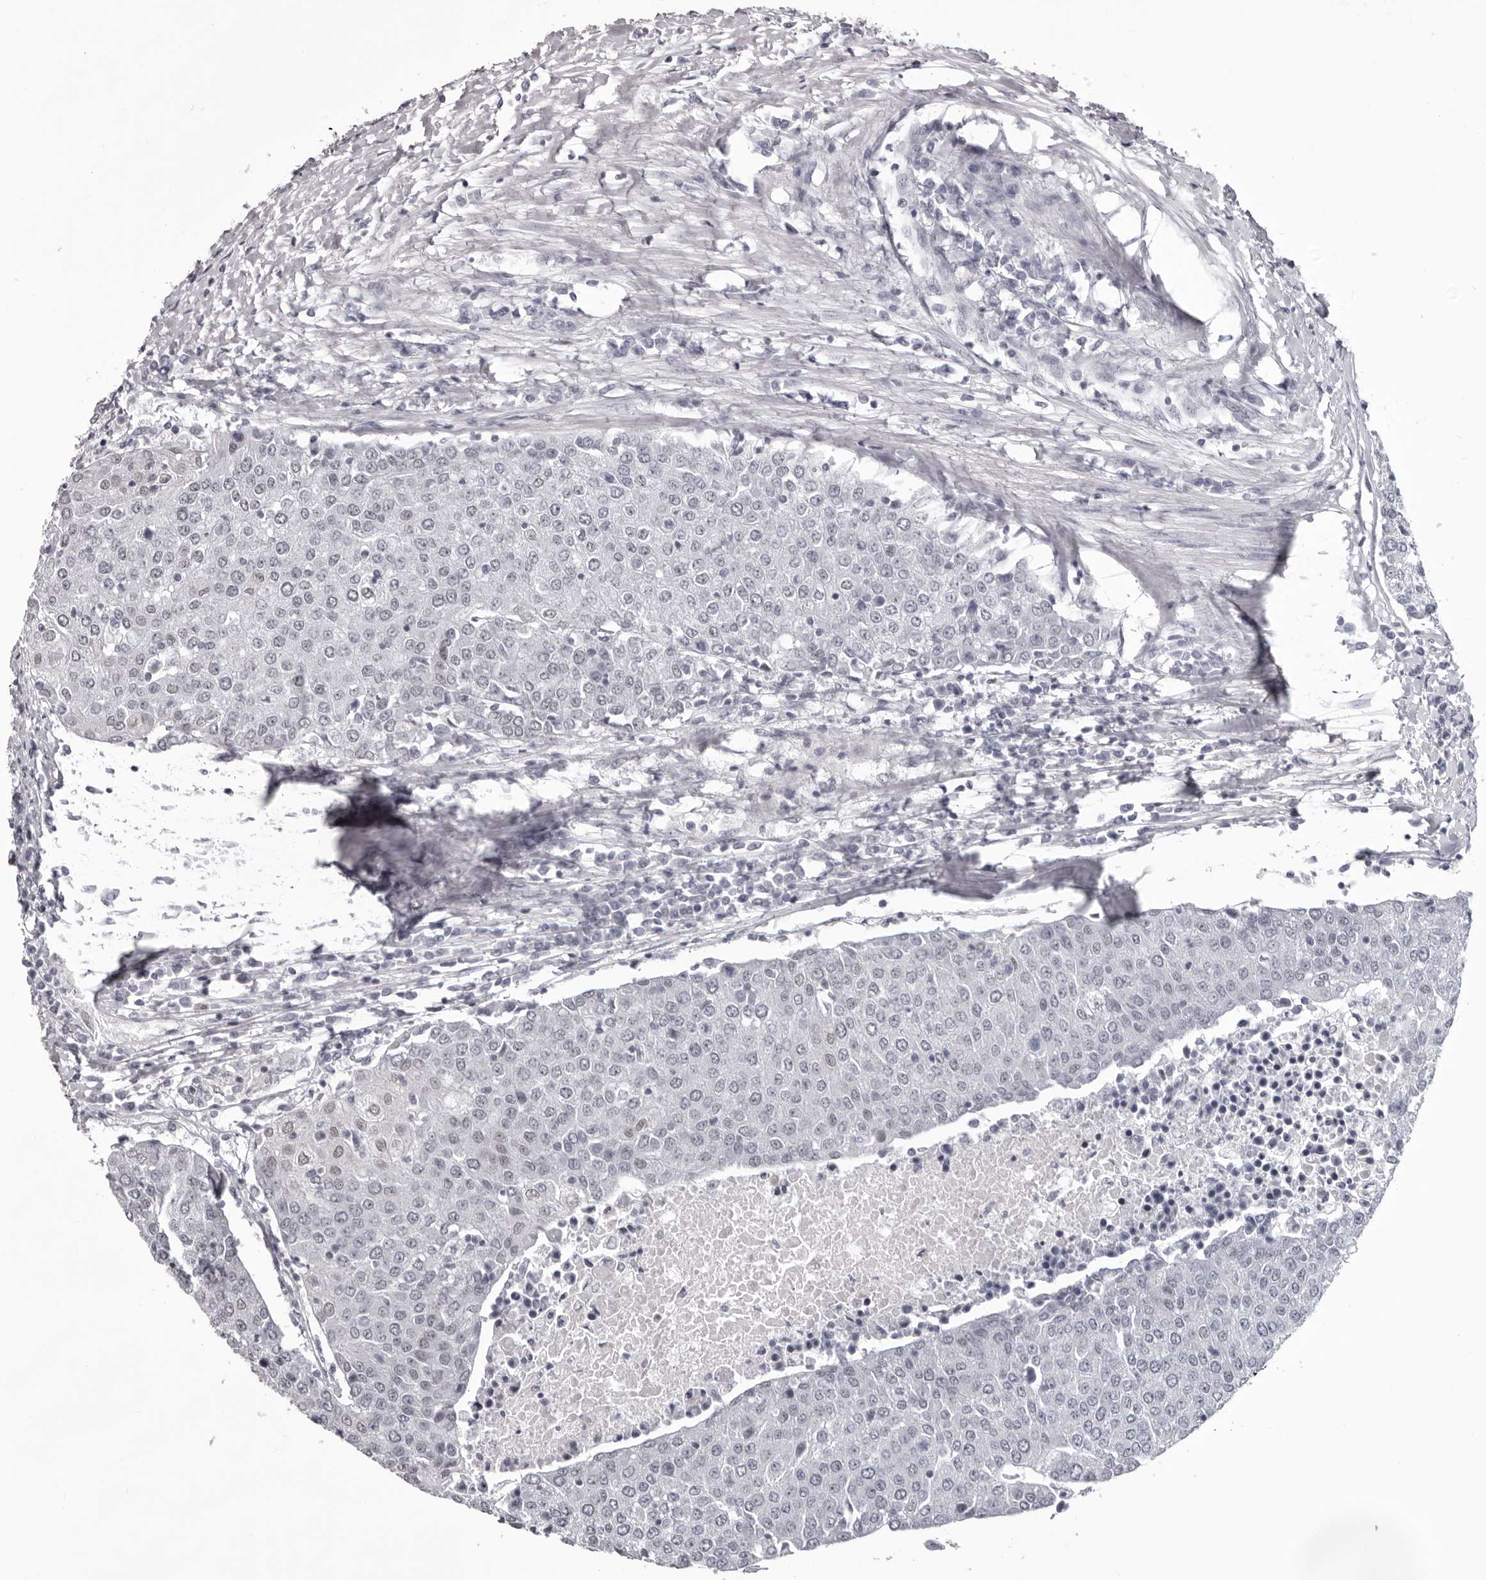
{"staining": {"intensity": "weak", "quantity": "<25%", "location": "nuclear"}, "tissue": "urothelial cancer", "cell_type": "Tumor cells", "image_type": "cancer", "snomed": [{"axis": "morphology", "description": "Urothelial carcinoma, High grade"}, {"axis": "topography", "description": "Urinary bladder"}], "caption": "The histopathology image shows no significant staining in tumor cells of urothelial carcinoma (high-grade).", "gene": "NUMA1", "patient": {"sex": "female", "age": 85}}